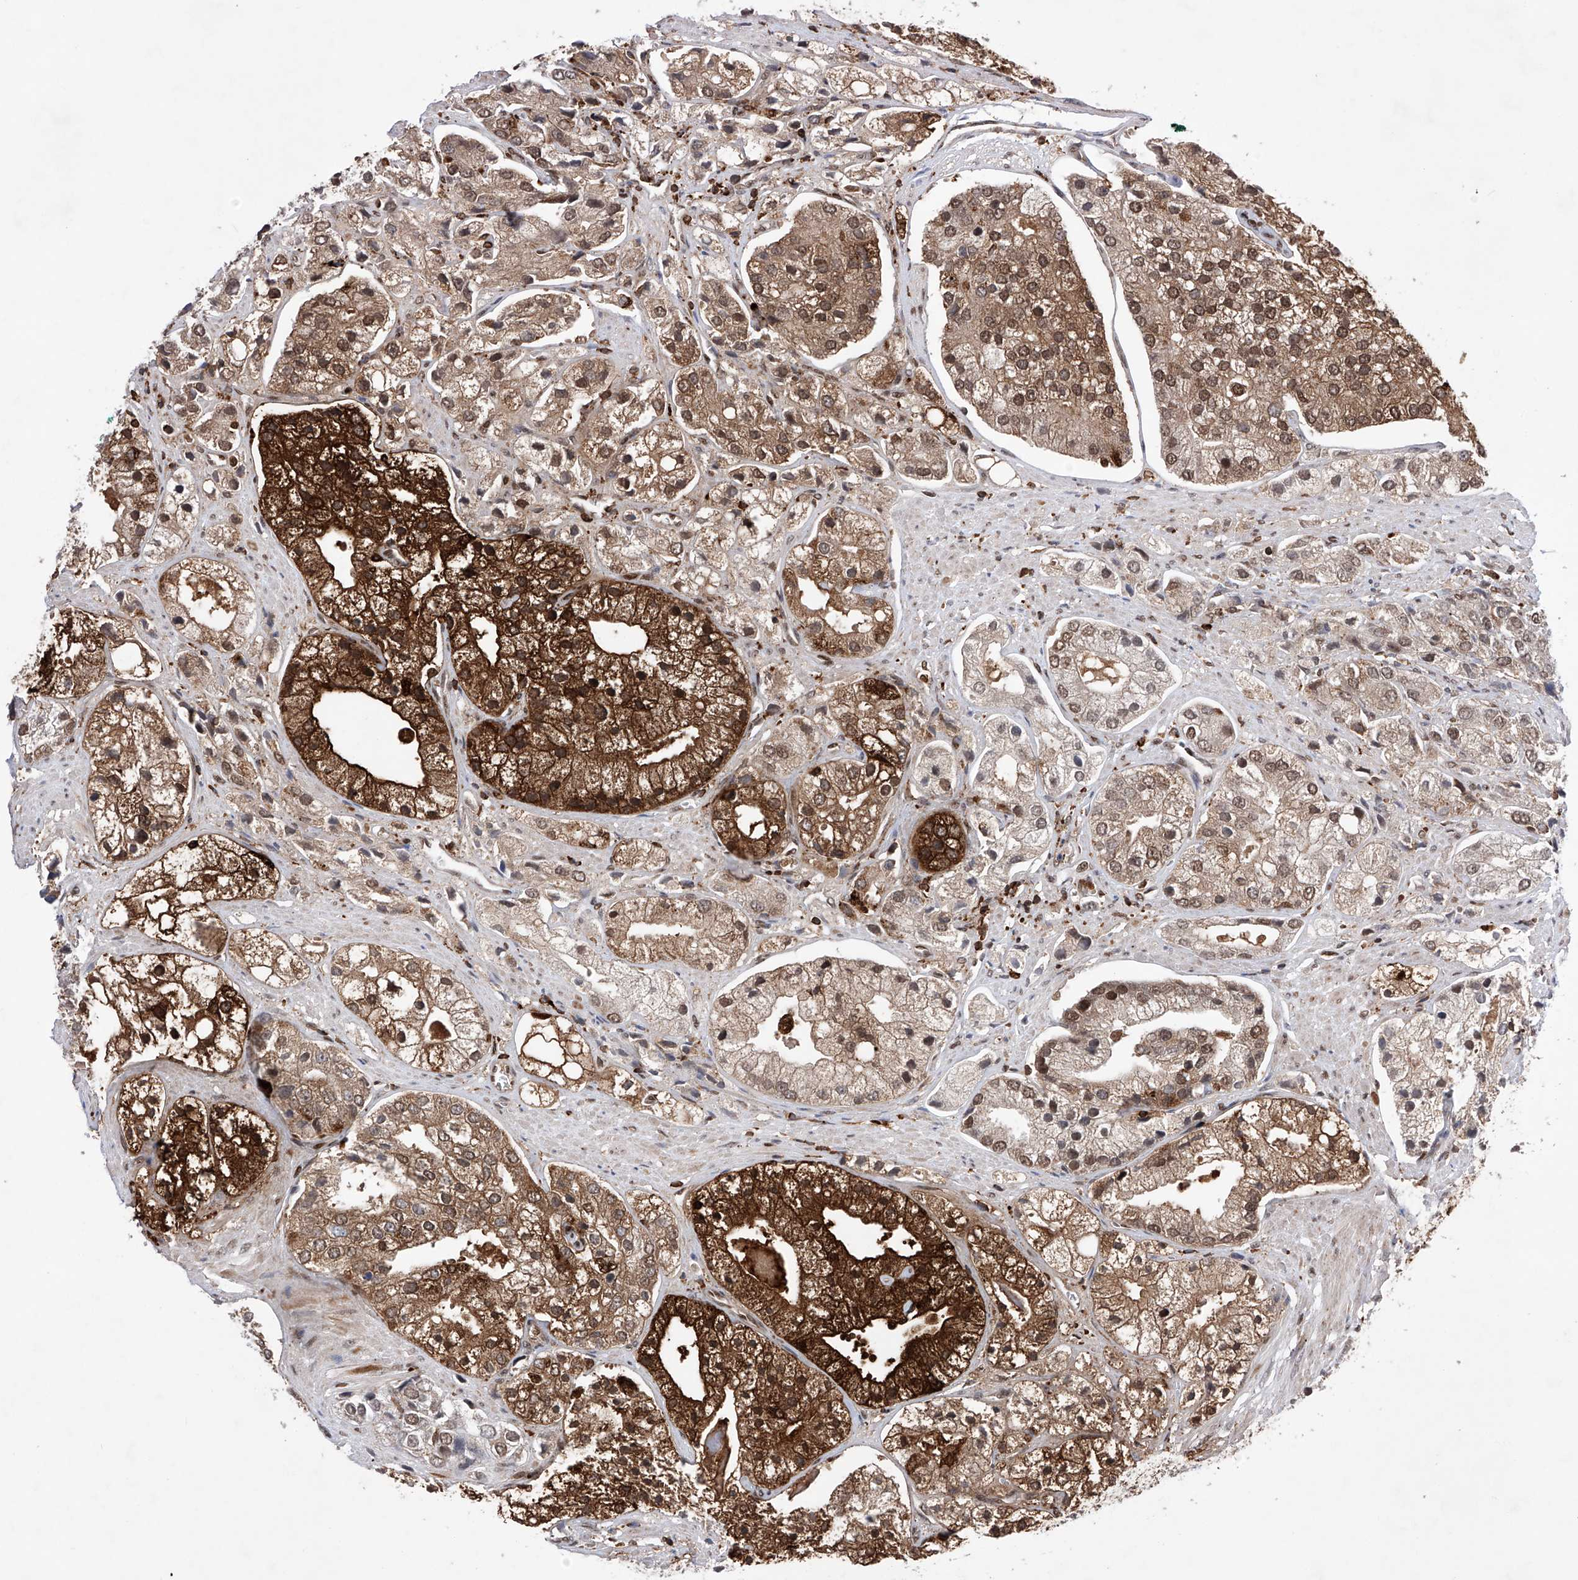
{"staining": {"intensity": "strong", "quantity": "25%-75%", "location": "cytoplasmic/membranous,nuclear"}, "tissue": "prostate cancer", "cell_type": "Tumor cells", "image_type": "cancer", "snomed": [{"axis": "morphology", "description": "Adenocarcinoma, High grade"}, {"axis": "topography", "description": "Prostate"}], "caption": "Strong cytoplasmic/membranous and nuclear protein expression is seen in approximately 25%-75% of tumor cells in prostate high-grade adenocarcinoma.", "gene": "ZNF280D", "patient": {"sex": "male", "age": 50}}